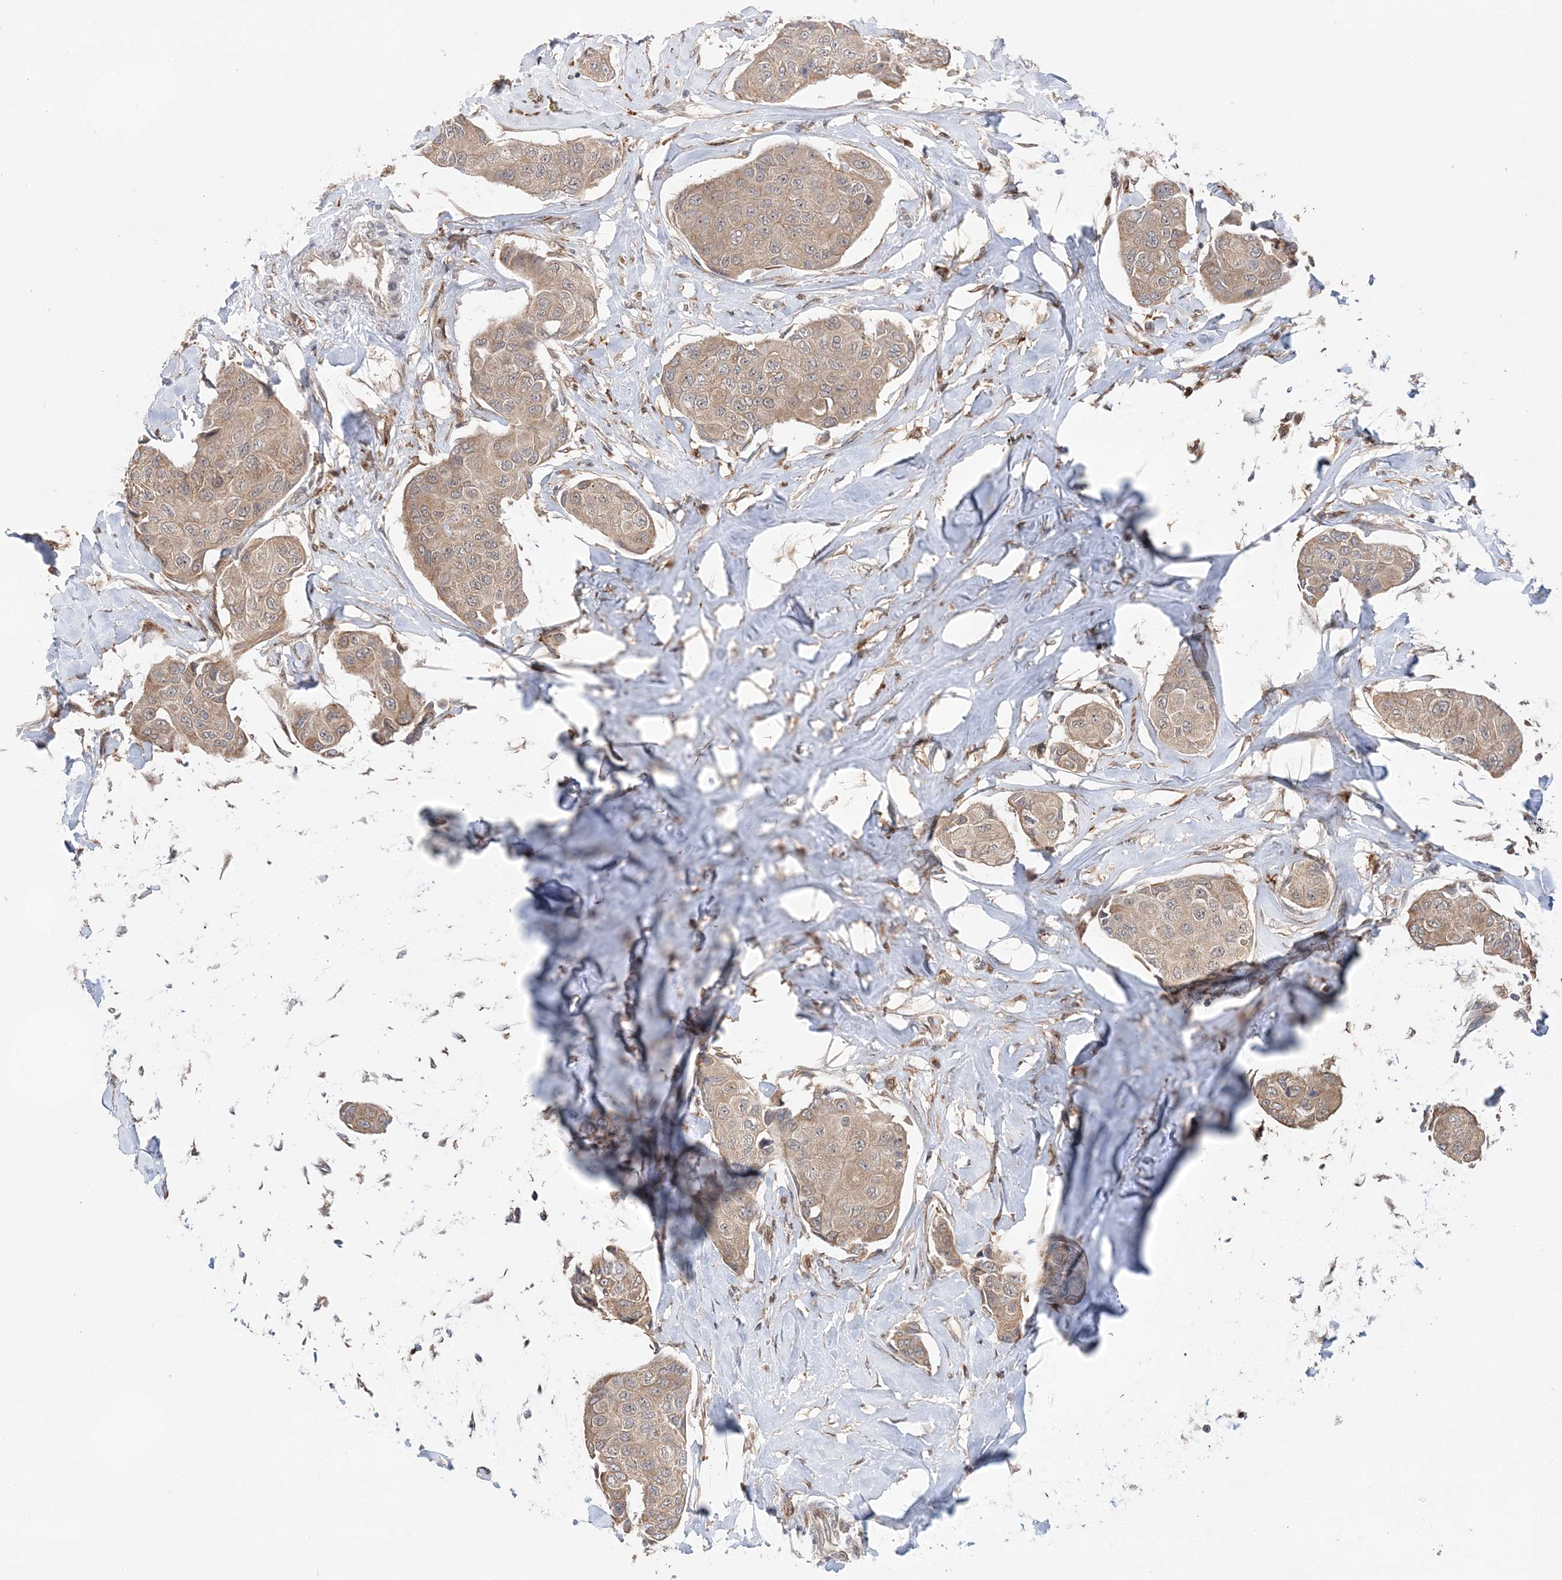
{"staining": {"intensity": "weak", "quantity": ">75%", "location": "cytoplasmic/membranous"}, "tissue": "breast cancer", "cell_type": "Tumor cells", "image_type": "cancer", "snomed": [{"axis": "morphology", "description": "Duct carcinoma"}, {"axis": "topography", "description": "Breast"}], "caption": "Immunohistochemistry (IHC) micrograph of neoplastic tissue: human breast cancer (infiltrating ductal carcinoma) stained using IHC demonstrates low levels of weak protein expression localized specifically in the cytoplasmic/membranous of tumor cells, appearing as a cytoplasmic/membranous brown color.", "gene": "ANAPC15", "patient": {"sex": "female", "age": 80}}